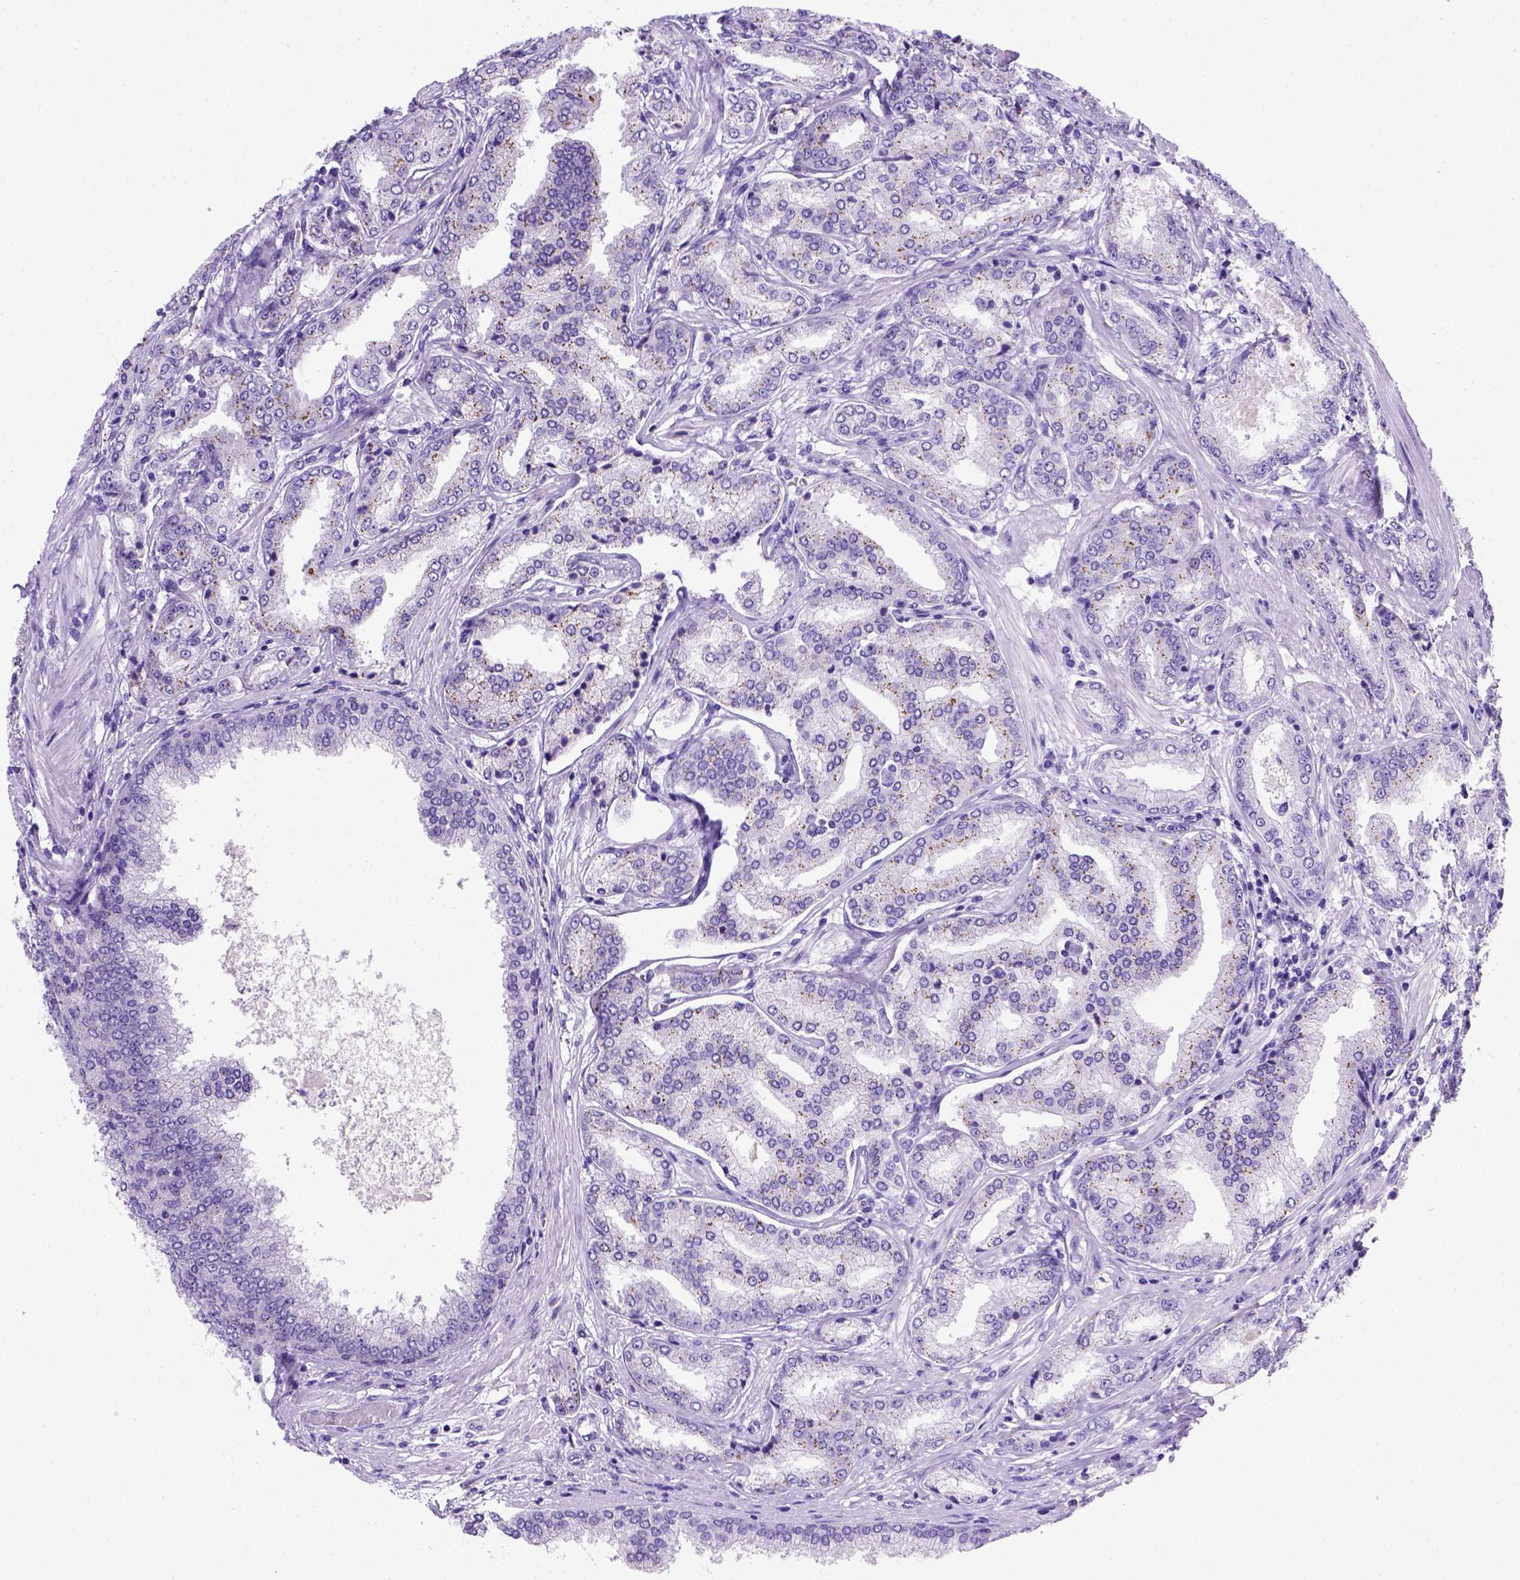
{"staining": {"intensity": "moderate", "quantity": ">75%", "location": "cytoplasmic/membranous"}, "tissue": "prostate cancer", "cell_type": "Tumor cells", "image_type": "cancer", "snomed": [{"axis": "morphology", "description": "Adenocarcinoma, NOS"}, {"axis": "topography", "description": "Prostate"}], "caption": "A brown stain highlights moderate cytoplasmic/membranous expression of a protein in human adenocarcinoma (prostate) tumor cells.", "gene": "FOXI1", "patient": {"sex": "male", "age": 63}}